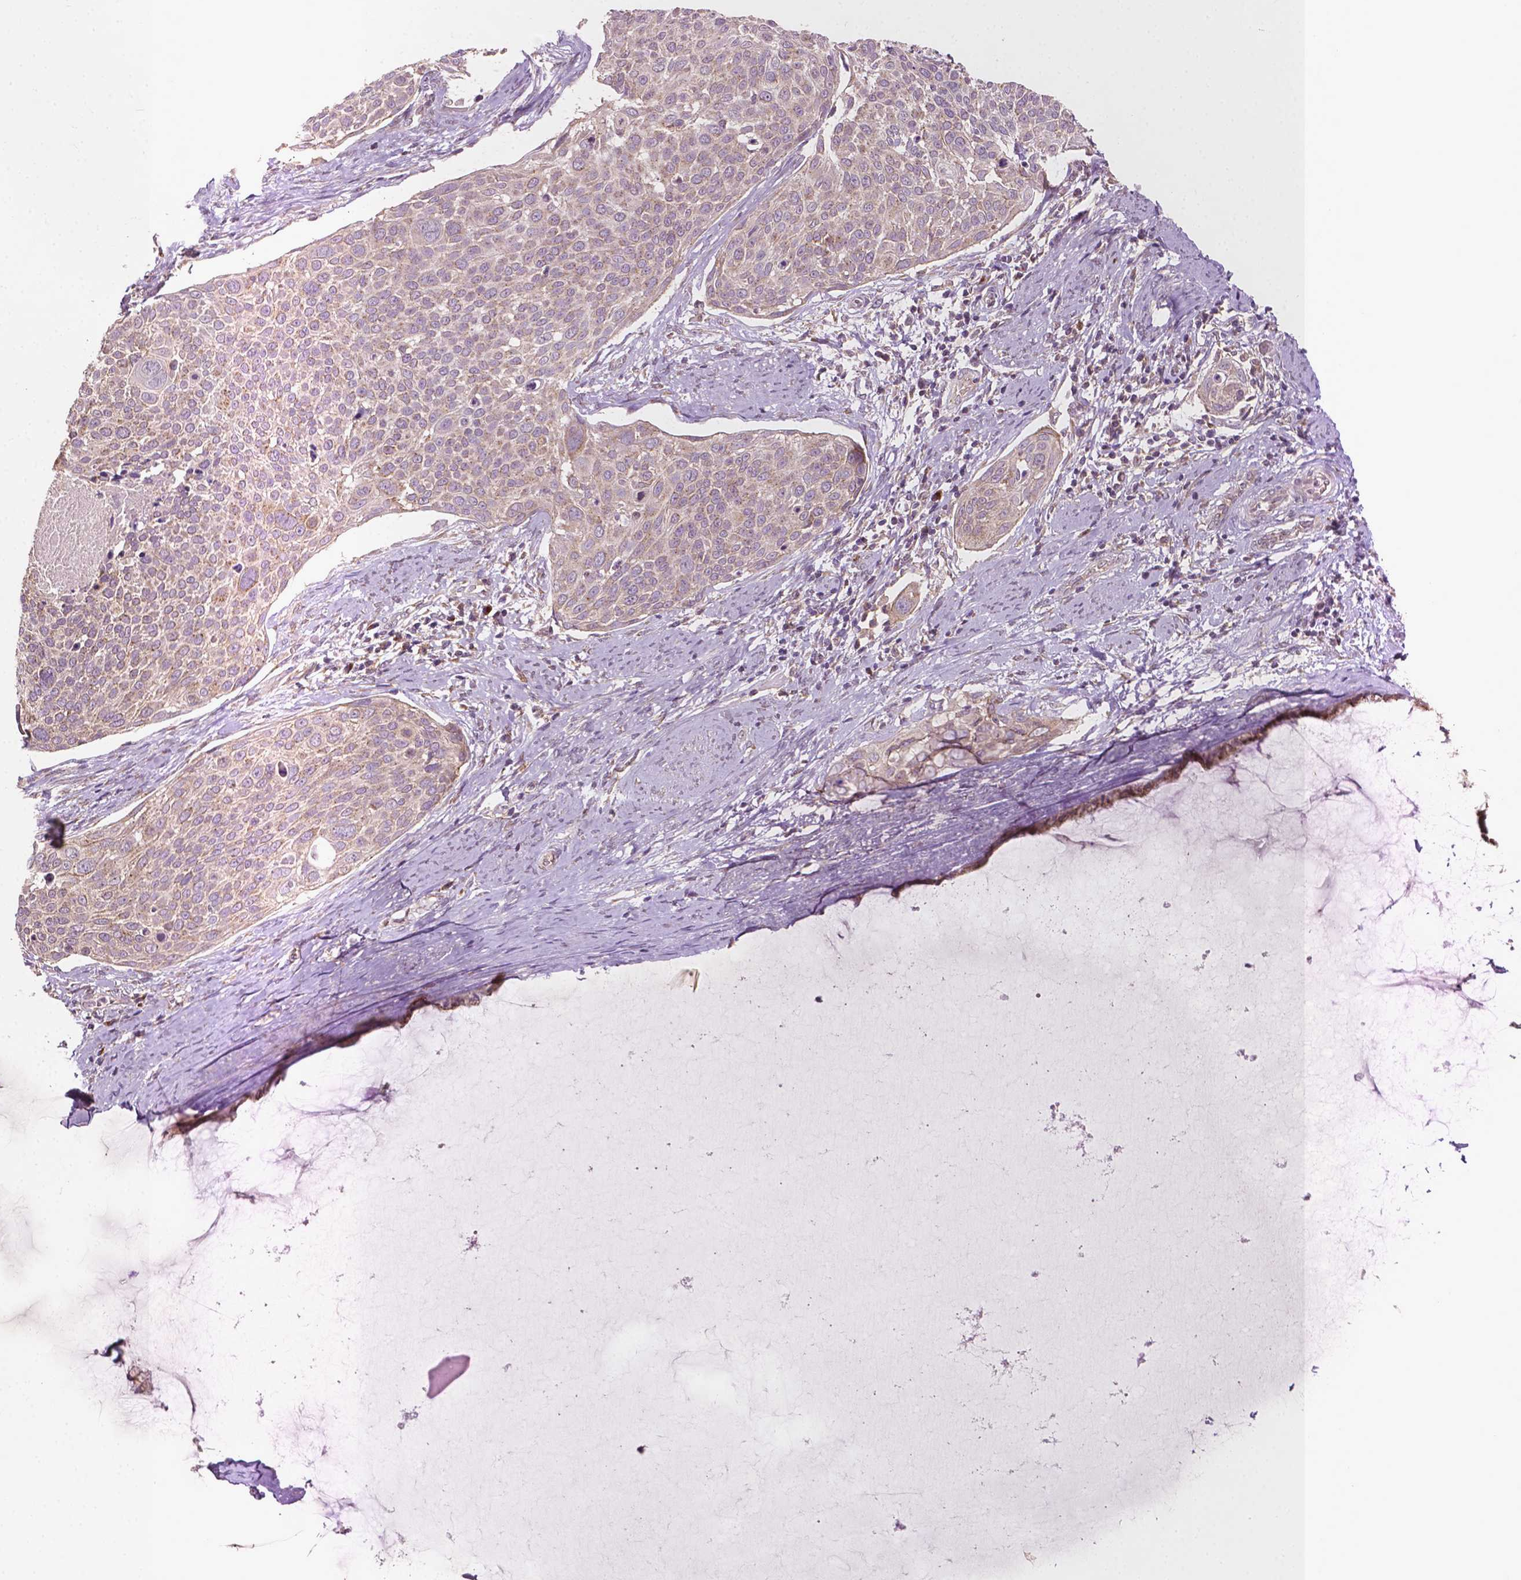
{"staining": {"intensity": "moderate", "quantity": ">75%", "location": "cytoplasmic/membranous"}, "tissue": "cervical cancer", "cell_type": "Tumor cells", "image_type": "cancer", "snomed": [{"axis": "morphology", "description": "Squamous cell carcinoma, NOS"}, {"axis": "topography", "description": "Cervix"}], "caption": "Cervical cancer (squamous cell carcinoma) stained for a protein reveals moderate cytoplasmic/membranous positivity in tumor cells. (DAB (3,3'-diaminobenzidine) IHC with brightfield microscopy, high magnification).", "gene": "EBAG9", "patient": {"sex": "female", "age": 39}}